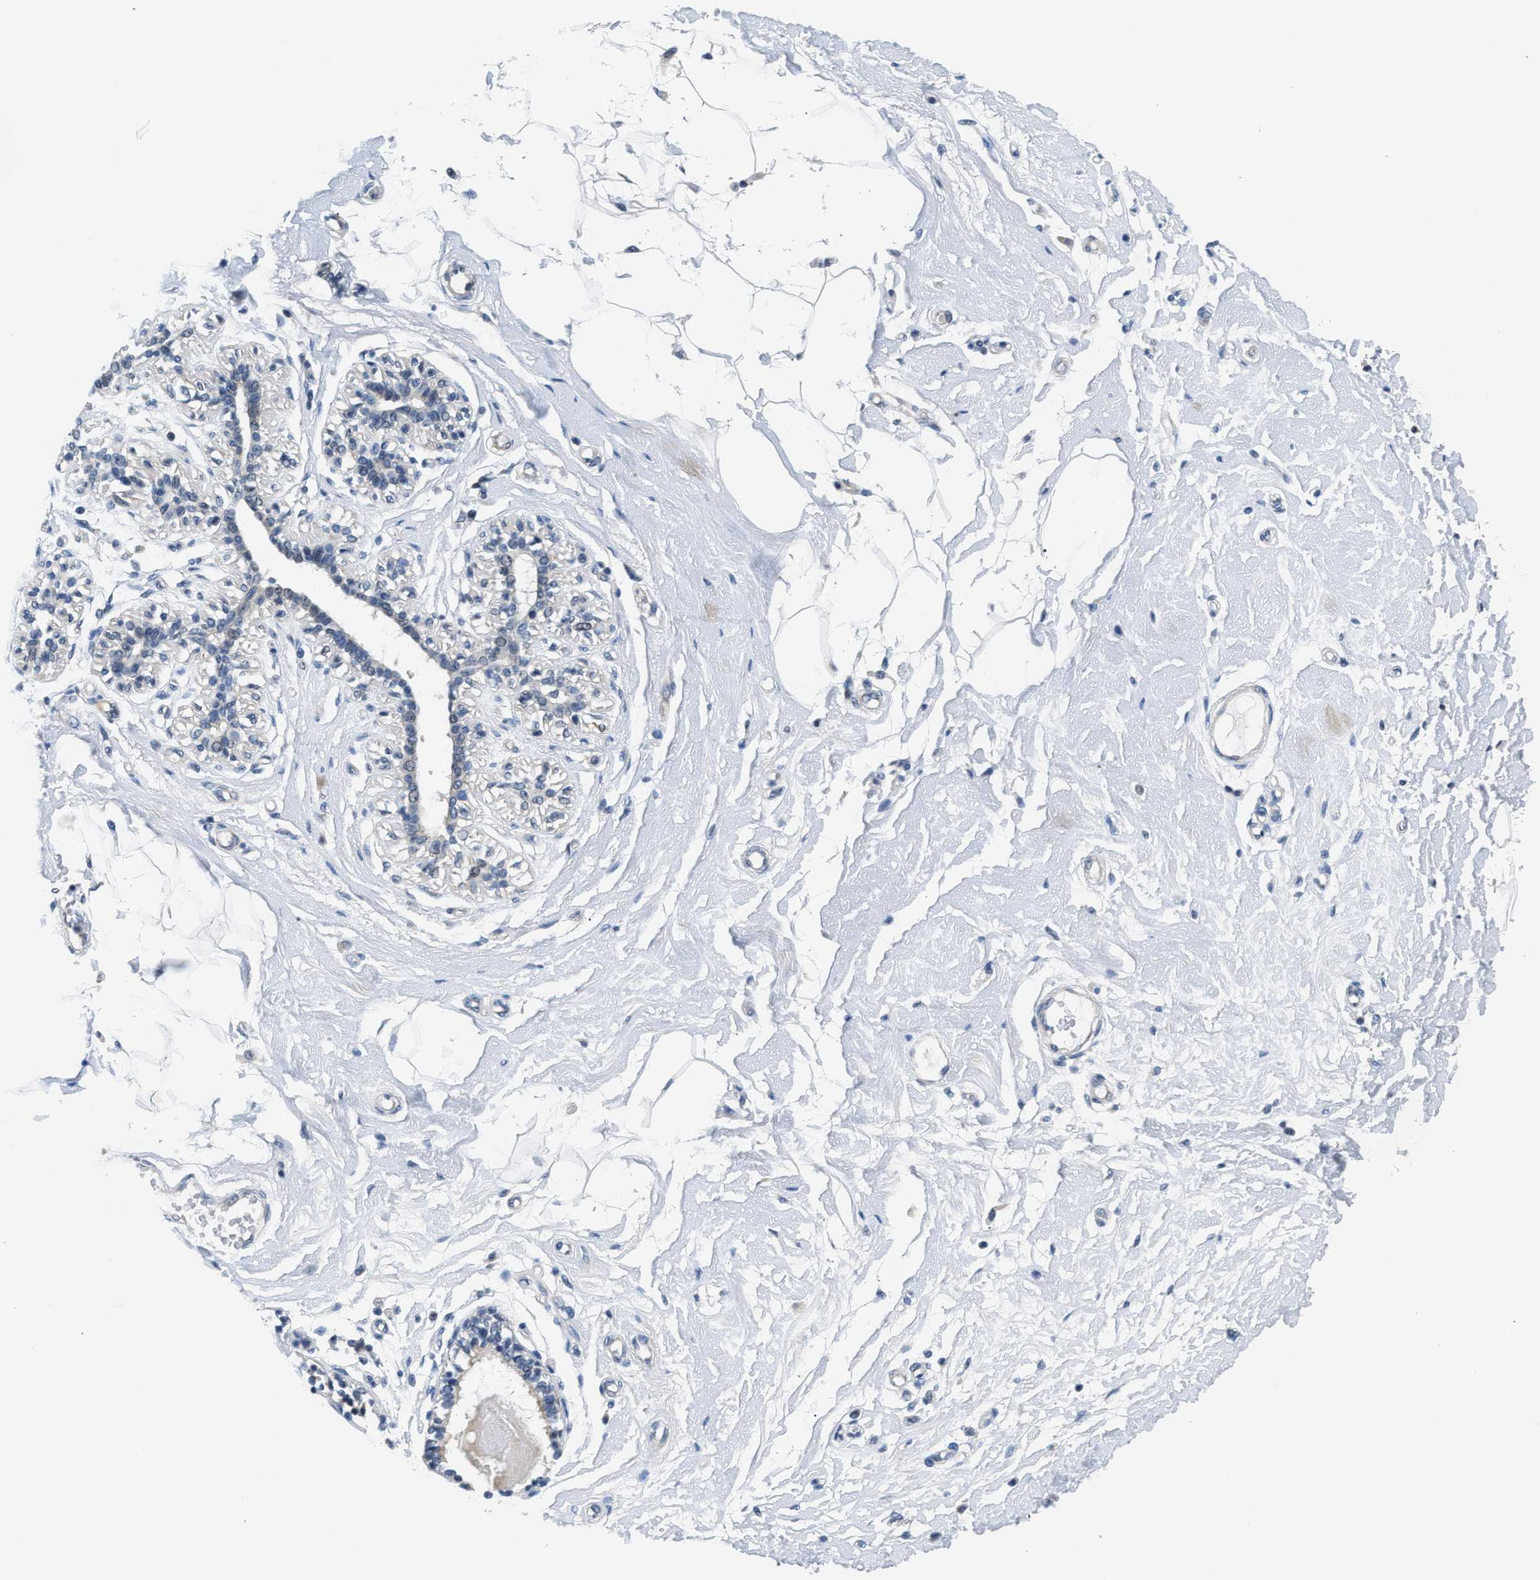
{"staining": {"intensity": "negative", "quantity": "none", "location": "none"}, "tissue": "breast", "cell_type": "Adipocytes", "image_type": "normal", "snomed": [{"axis": "morphology", "description": "Normal tissue, NOS"}, {"axis": "morphology", "description": "Lobular carcinoma"}, {"axis": "topography", "description": "Breast"}], "caption": "Unremarkable breast was stained to show a protein in brown. There is no significant positivity in adipocytes. (Brightfield microscopy of DAB (3,3'-diaminobenzidine) immunohistochemistry (IHC) at high magnification).", "gene": "CLGN", "patient": {"sex": "female", "age": 59}}